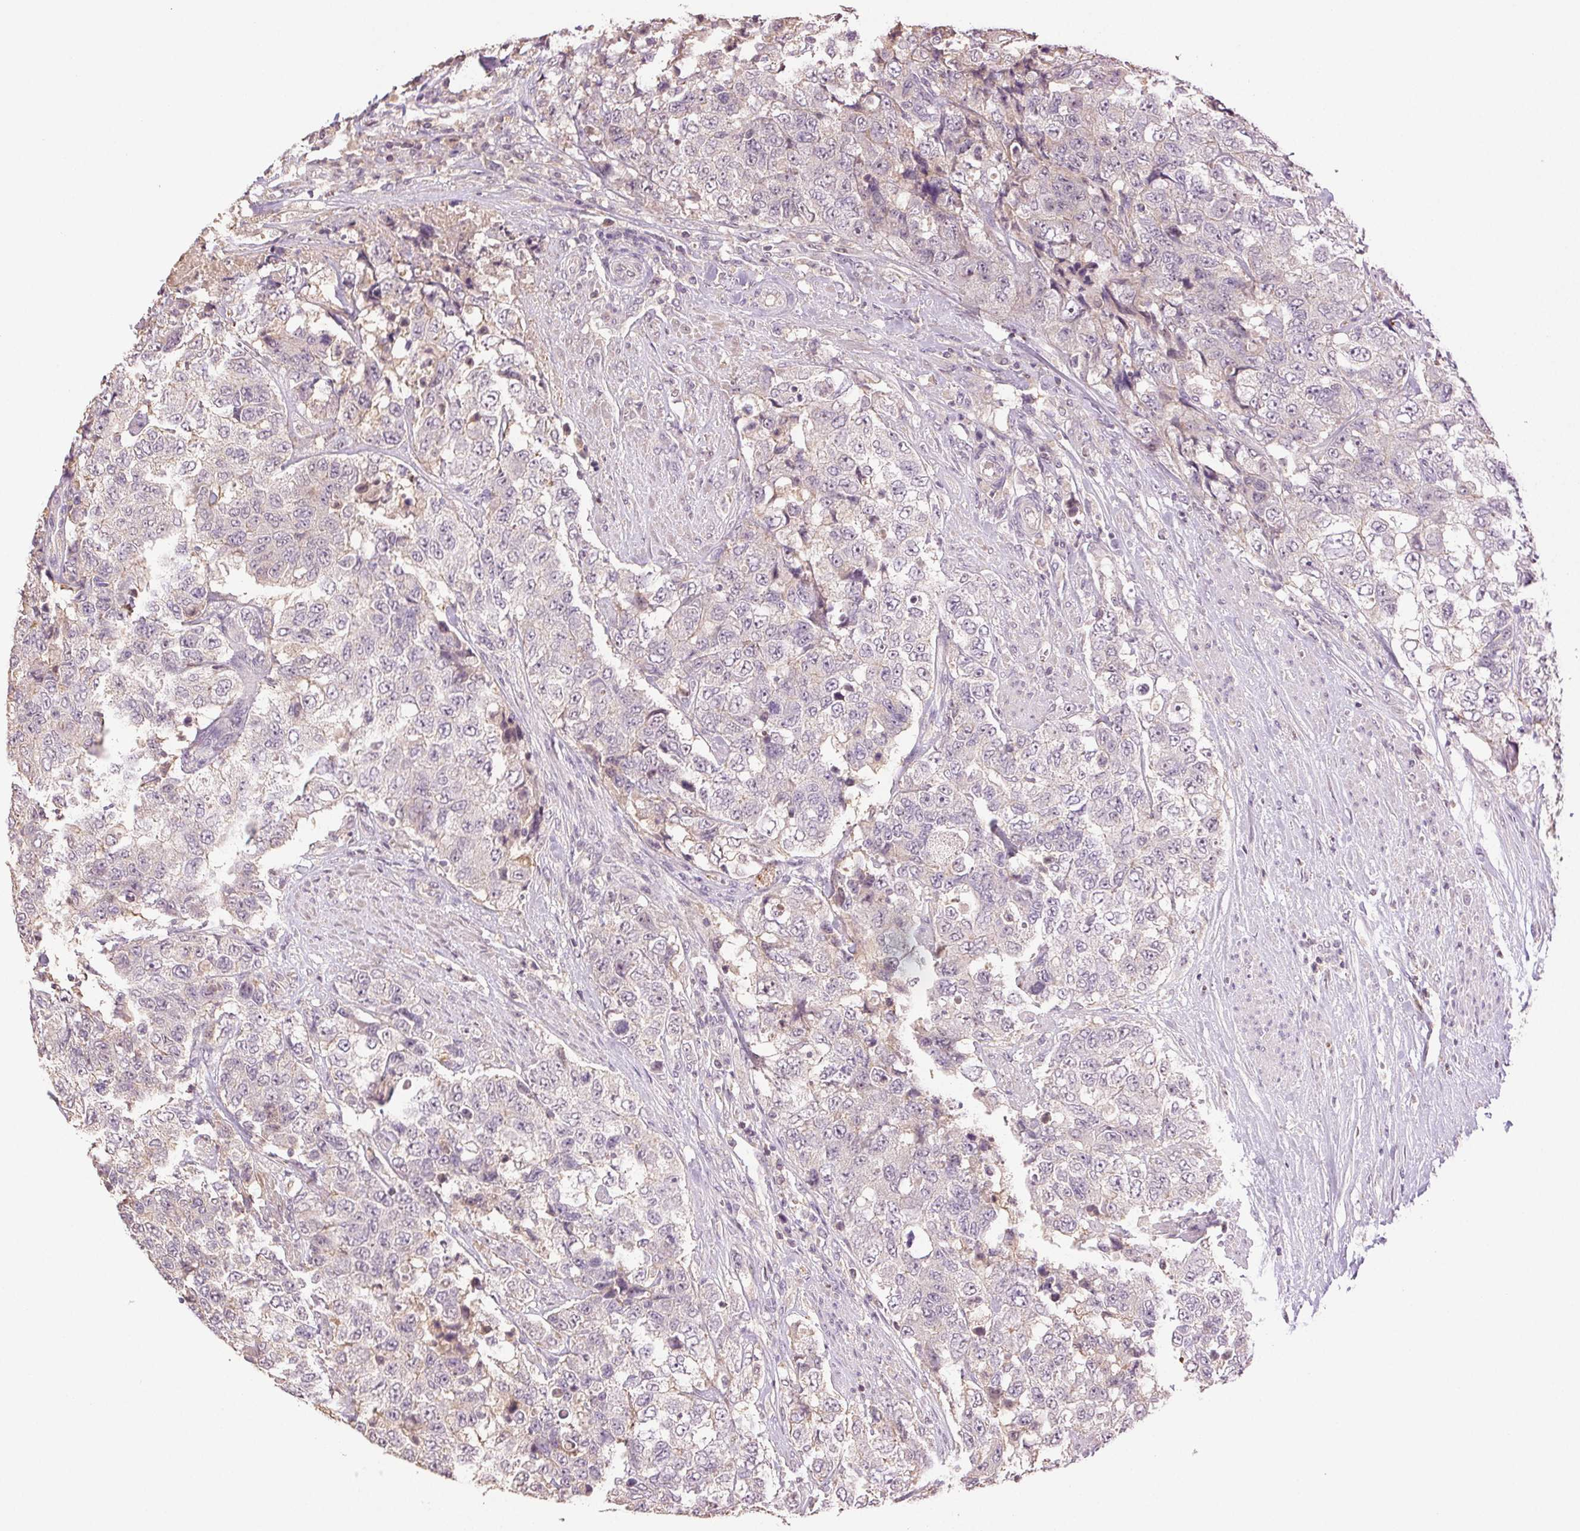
{"staining": {"intensity": "negative", "quantity": "none", "location": "none"}, "tissue": "urothelial cancer", "cell_type": "Tumor cells", "image_type": "cancer", "snomed": [{"axis": "morphology", "description": "Urothelial carcinoma, High grade"}, {"axis": "topography", "description": "Urinary bladder"}], "caption": "DAB immunohistochemical staining of urothelial cancer exhibits no significant positivity in tumor cells.", "gene": "TMEM253", "patient": {"sex": "female", "age": 78}}